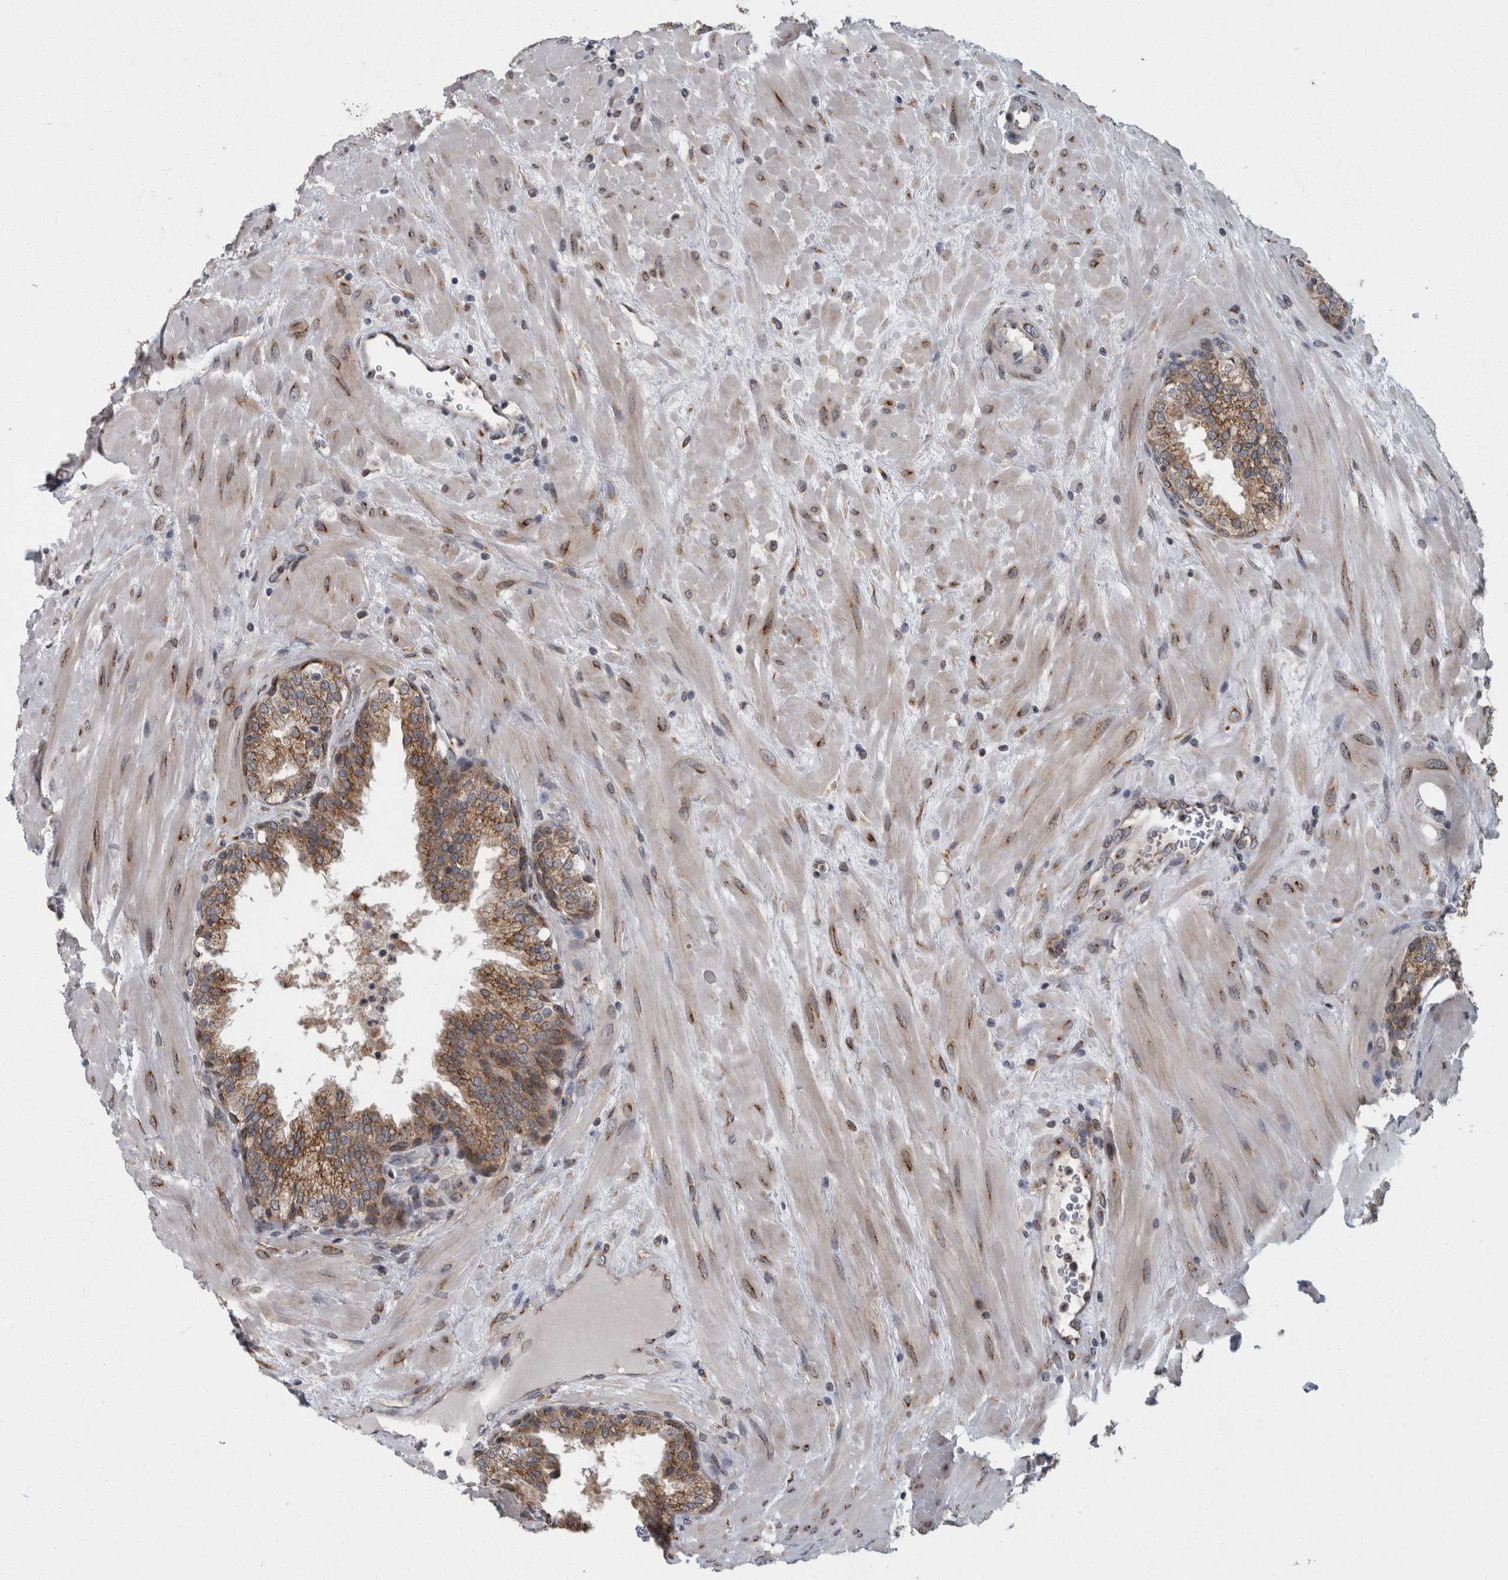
{"staining": {"intensity": "moderate", "quantity": ">75%", "location": "cytoplasmic/membranous"}, "tissue": "prostate", "cell_type": "Glandular cells", "image_type": "normal", "snomed": [{"axis": "morphology", "description": "Normal tissue, NOS"}, {"axis": "topography", "description": "Prostate"}], "caption": "This image displays immunohistochemistry (IHC) staining of normal human prostate, with medium moderate cytoplasmic/membranous positivity in about >75% of glandular cells.", "gene": "LMAN2L", "patient": {"sex": "male", "age": 51}}